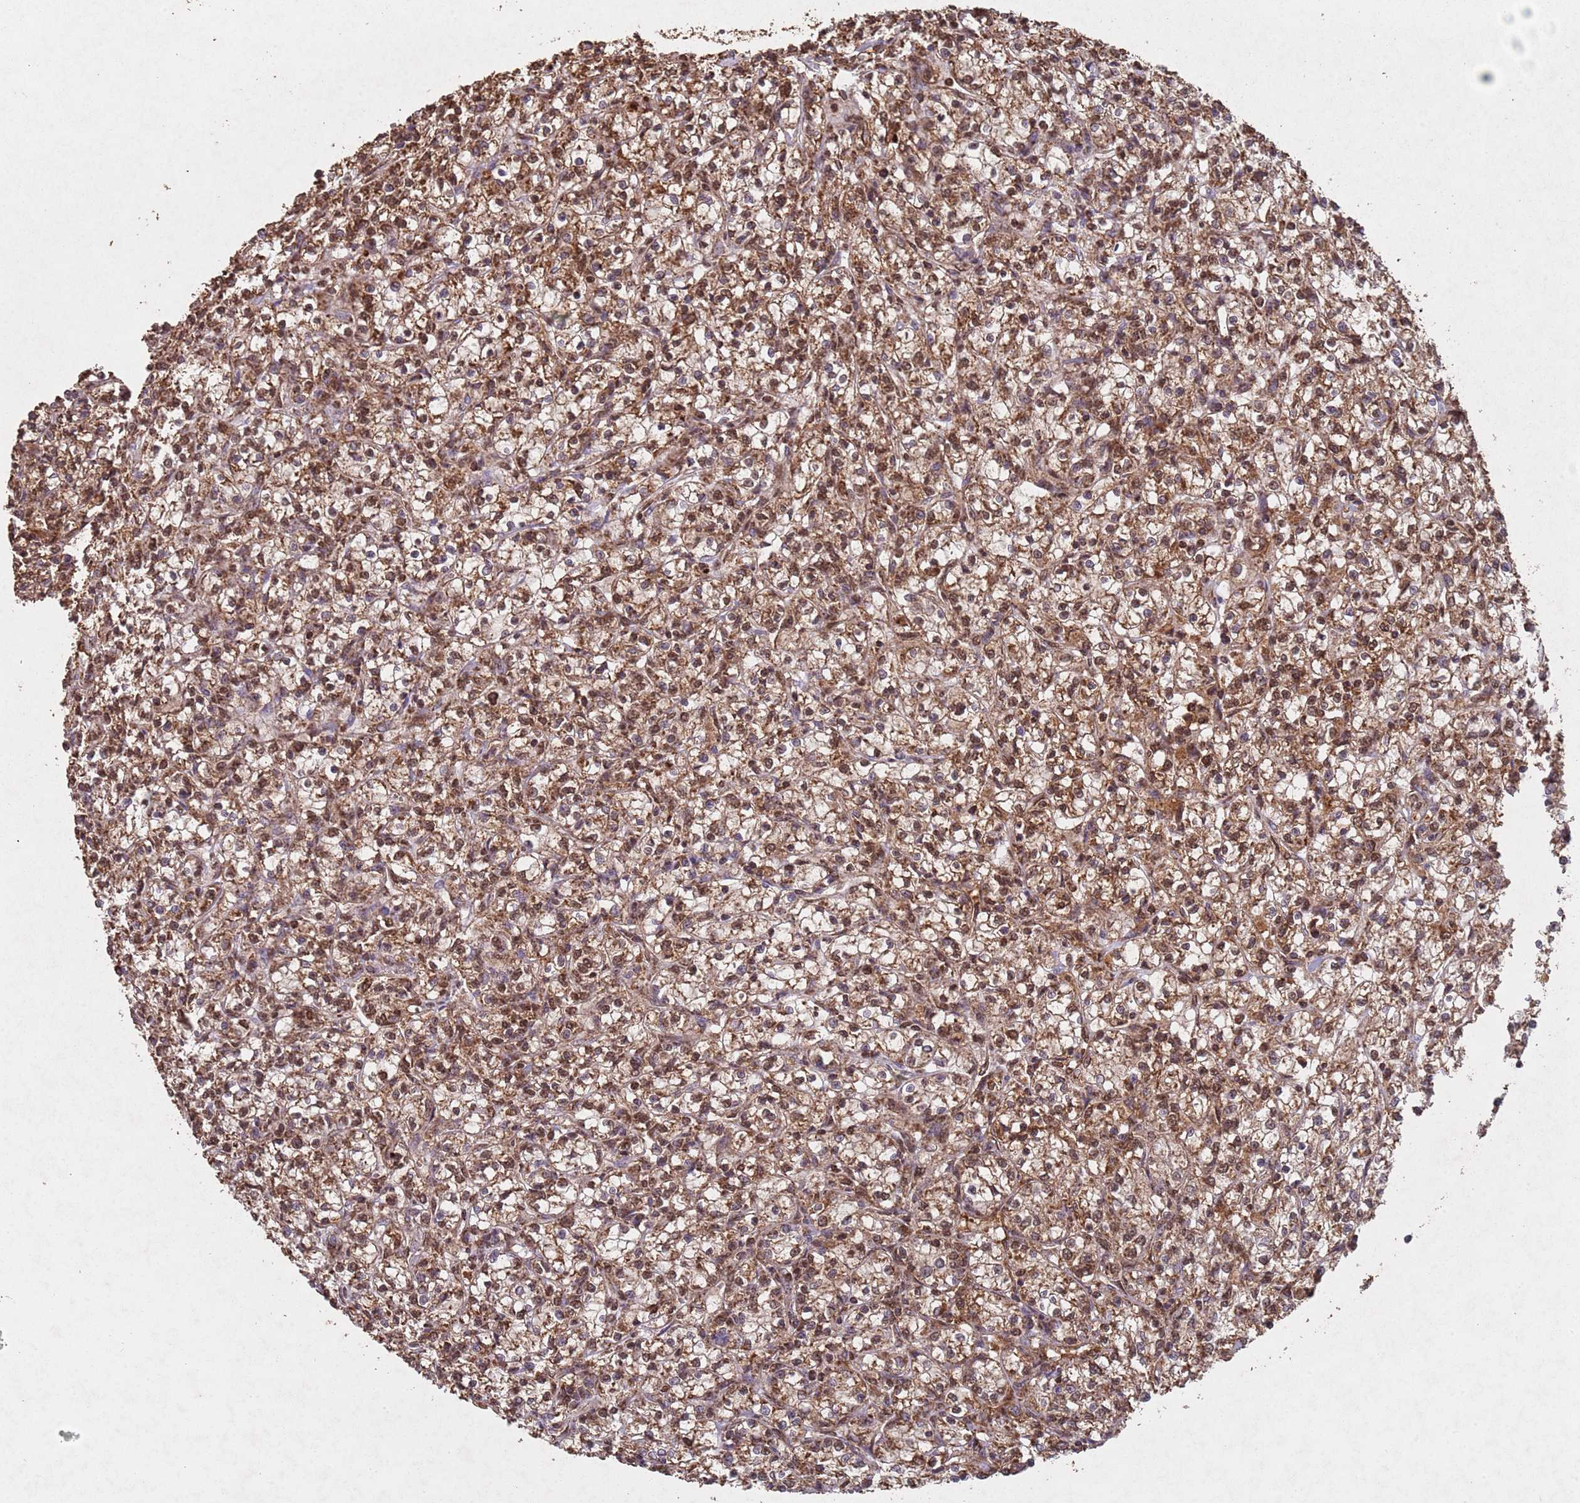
{"staining": {"intensity": "moderate", "quantity": ">75%", "location": "cytoplasmic/membranous,nuclear"}, "tissue": "renal cancer", "cell_type": "Tumor cells", "image_type": "cancer", "snomed": [{"axis": "morphology", "description": "Adenocarcinoma, NOS"}, {"axis": "topography", "description": "Kidney"}], "caption": "Approximately >75% of tumor cells in renal cancer show moderate cytoplasmic/membranous and nuclear protein staining as visualized by brown immunohistochemical staining.", "gene": "HDAC10", "patient": {"sex": "female", "age": 59}}